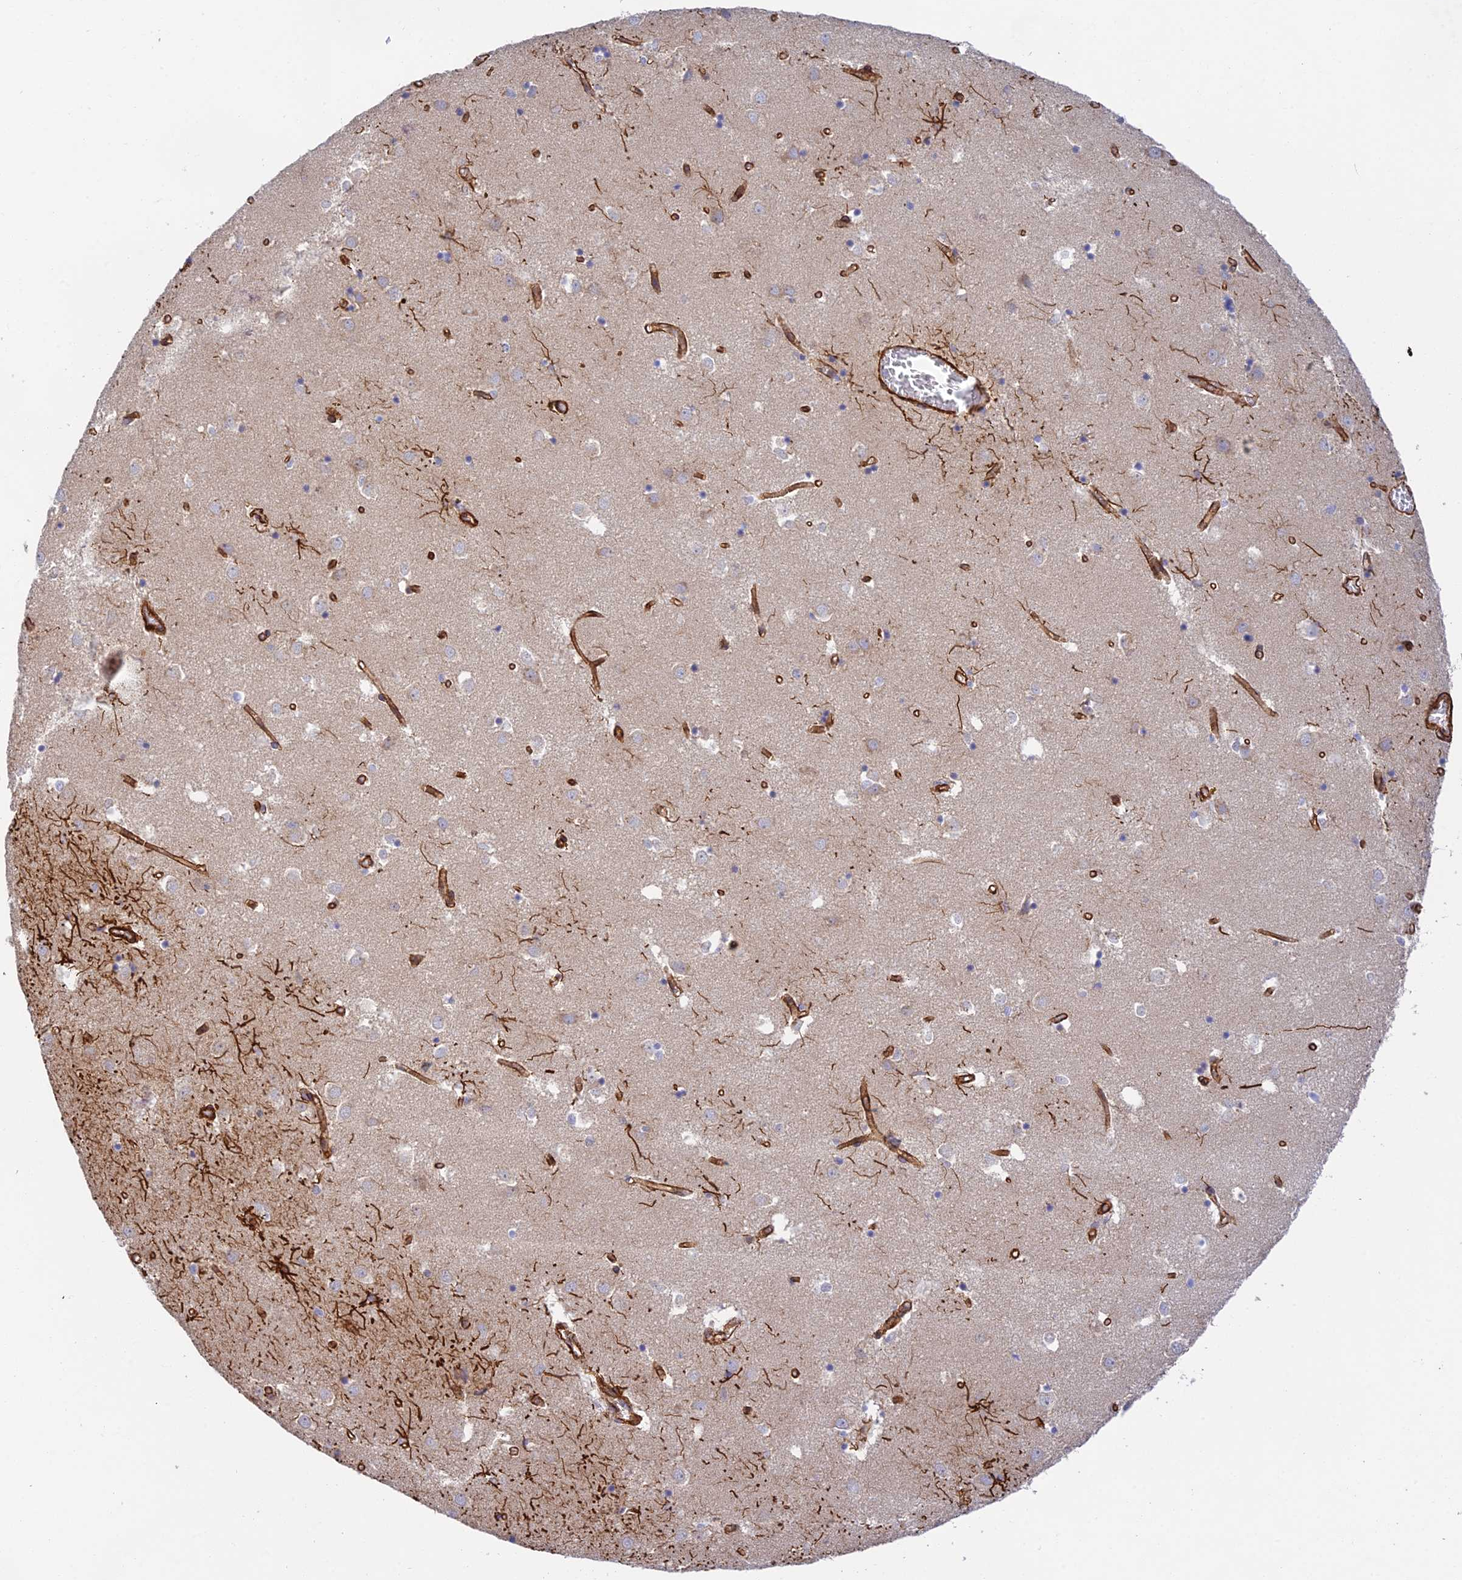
{"staining": {"intensity": "moderate", "quantity": "<25%", "location": "cytoplasmic/membranous"}, "tissue": "caudate", "cell_type": "Glial cells", "image_type": "normal", "snomed": [{"axis": "morphology", "description": "Normal tissue, NOS"}, {"axis": "topography", "description": "Lateral ventricle wall"}], "caption": "A histopathology image of human caudate stained for a protein shows moderate cytoplasmic/membranous brown staining in glial cells. The staining is performed using DAB (3,3'-diaminobenzidine) brown chromogen to label protein expression. The nuclei are counter-stained blue using hematoxylin.", "gene": "MYO9A", "patient": {"sex": "male", "age": 70}}